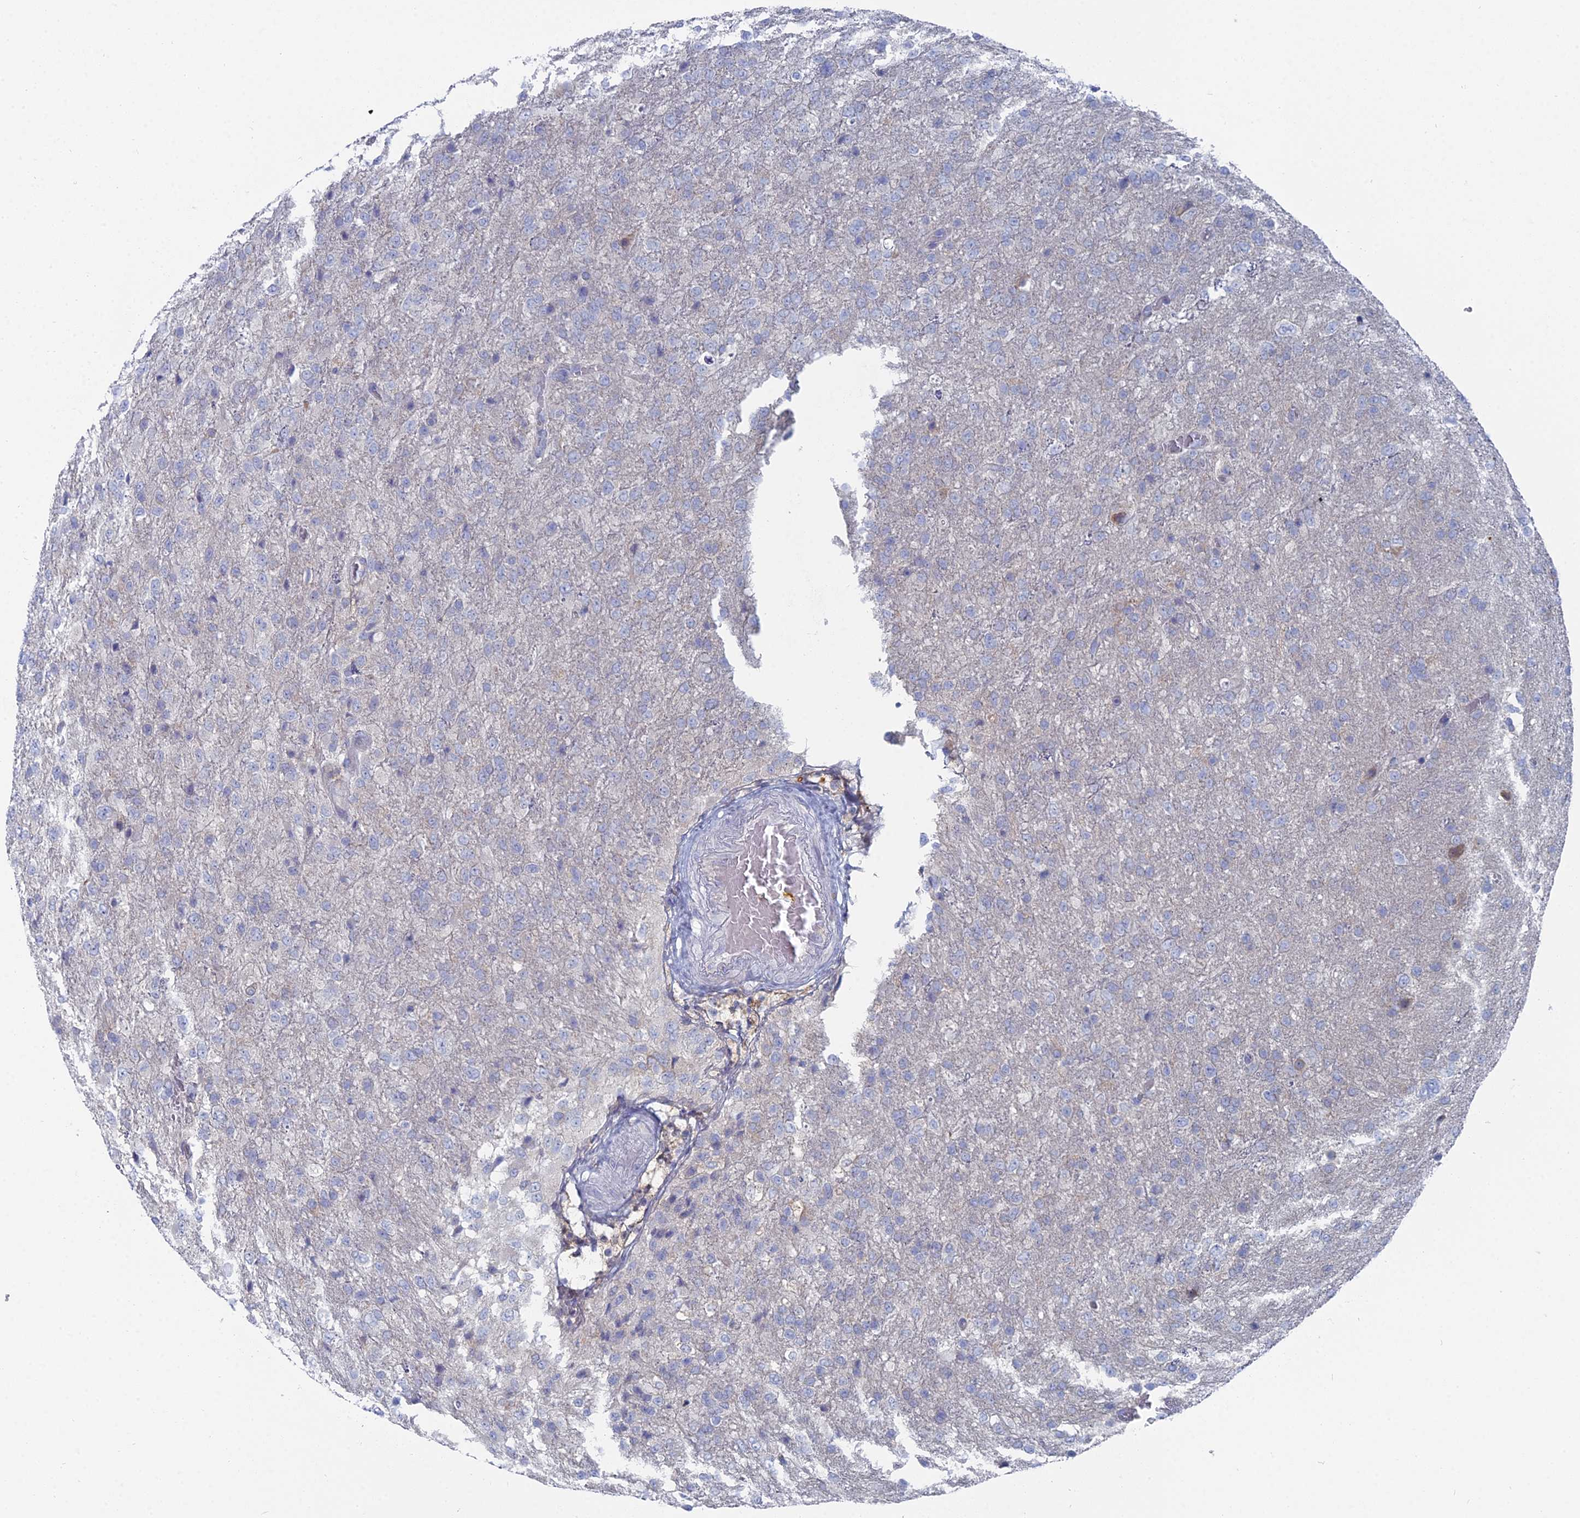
{"staining": {"intensity": "negative", "quantity": "none", "location": "none"}, "tissue": "glioma", "cell_type": "Tumor cells", "image_type": "cancer", "snomed": [{"axis": "morphology", "description": "Glioma, malignant, High grade"}, {"axis": "topography", "description": "Brain"}], "caption": "There is no significant staining in tumor cells of malignant glioma (high-grade).", "gene": "CCDC149", "patient": {"sex": "female", "age": 74}}